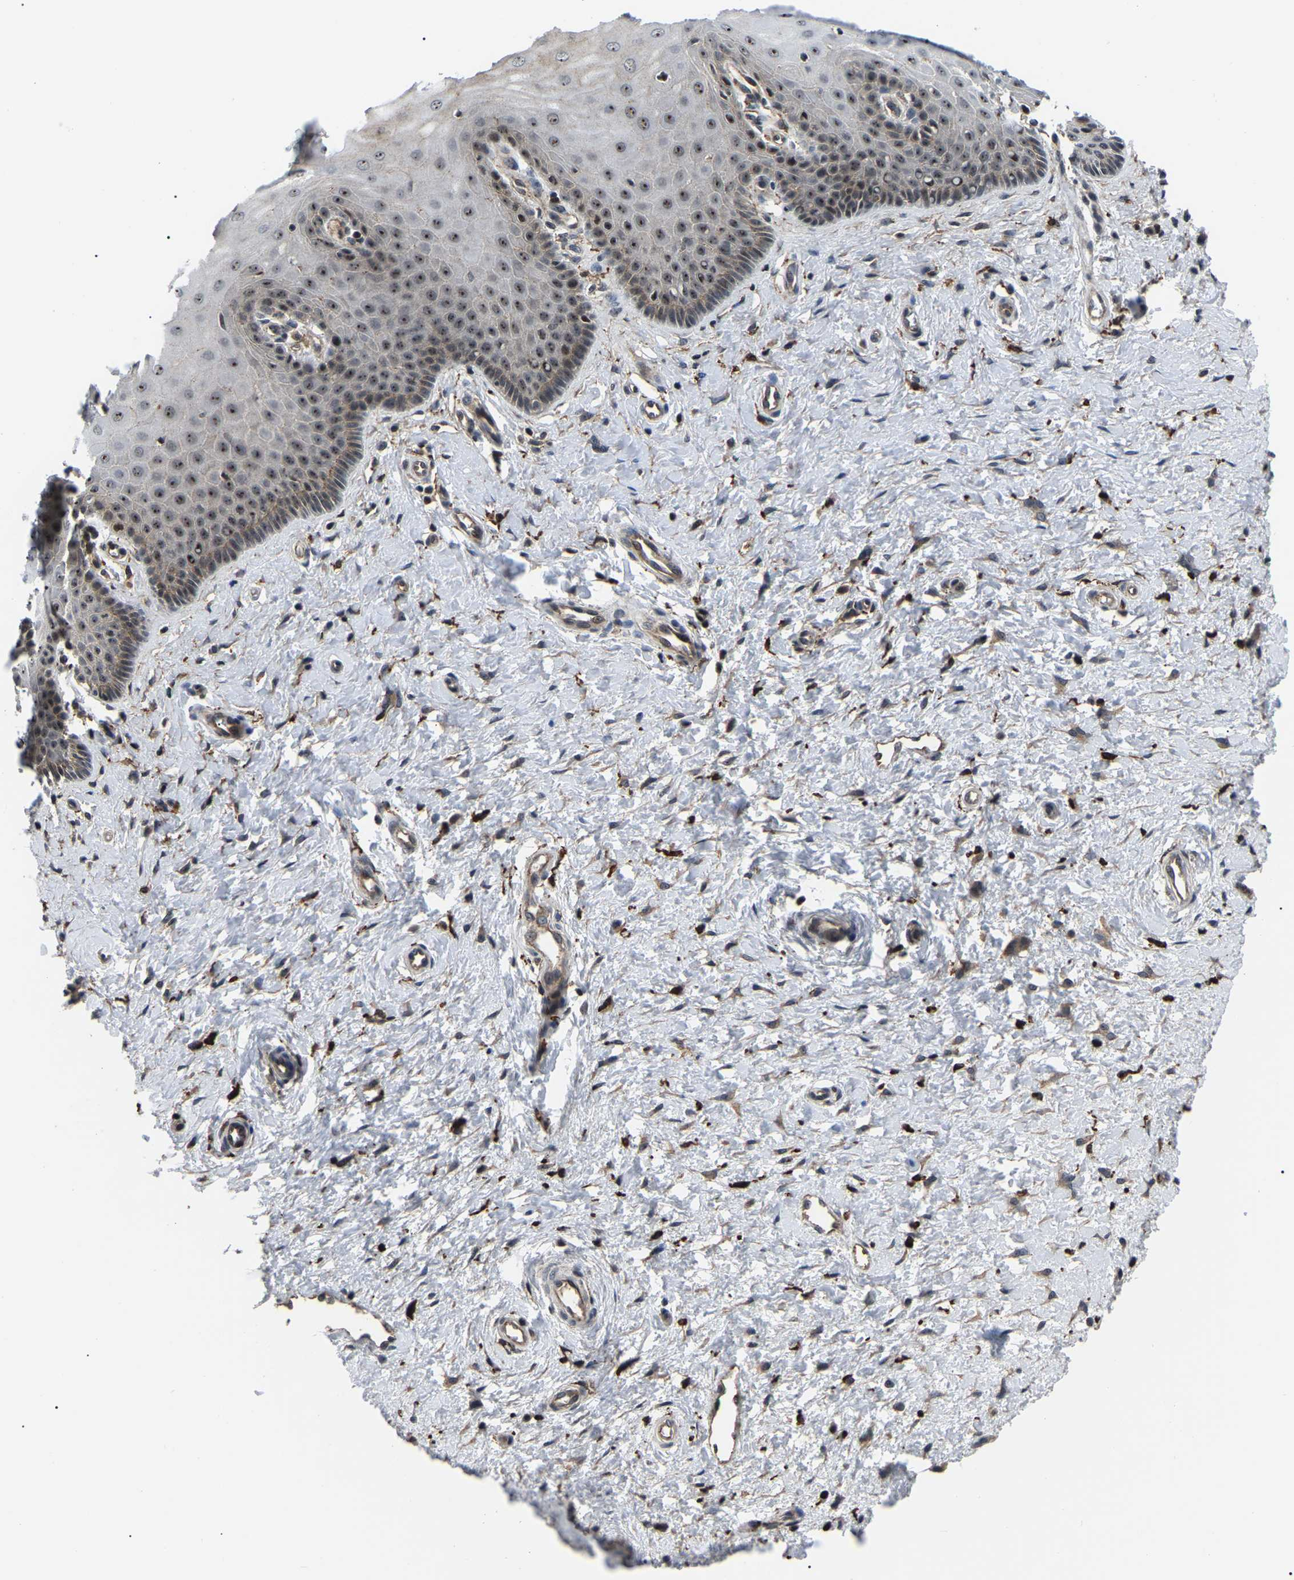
{"staining": {"intensity": "strong", "quantity": ">75%", "location": "cytoplasmic/membranous,nuclear"}, "tissue": "cervix", "cell_type": "Squamous epithelial cells", "image_type": "normal", "snomed": [{"axis": "morphology", "description": "Normal tissue, NOS"}, {"axis": "topography", "description": "Cervix"}], "caption": "Strong cytoplasmic/membranous,nuclear protein positivity is appreciated in about >75% of squamous epithelial cells in cervix.", "gene": "RRP1B", "patient": {"sex": "female", "age": 55}}